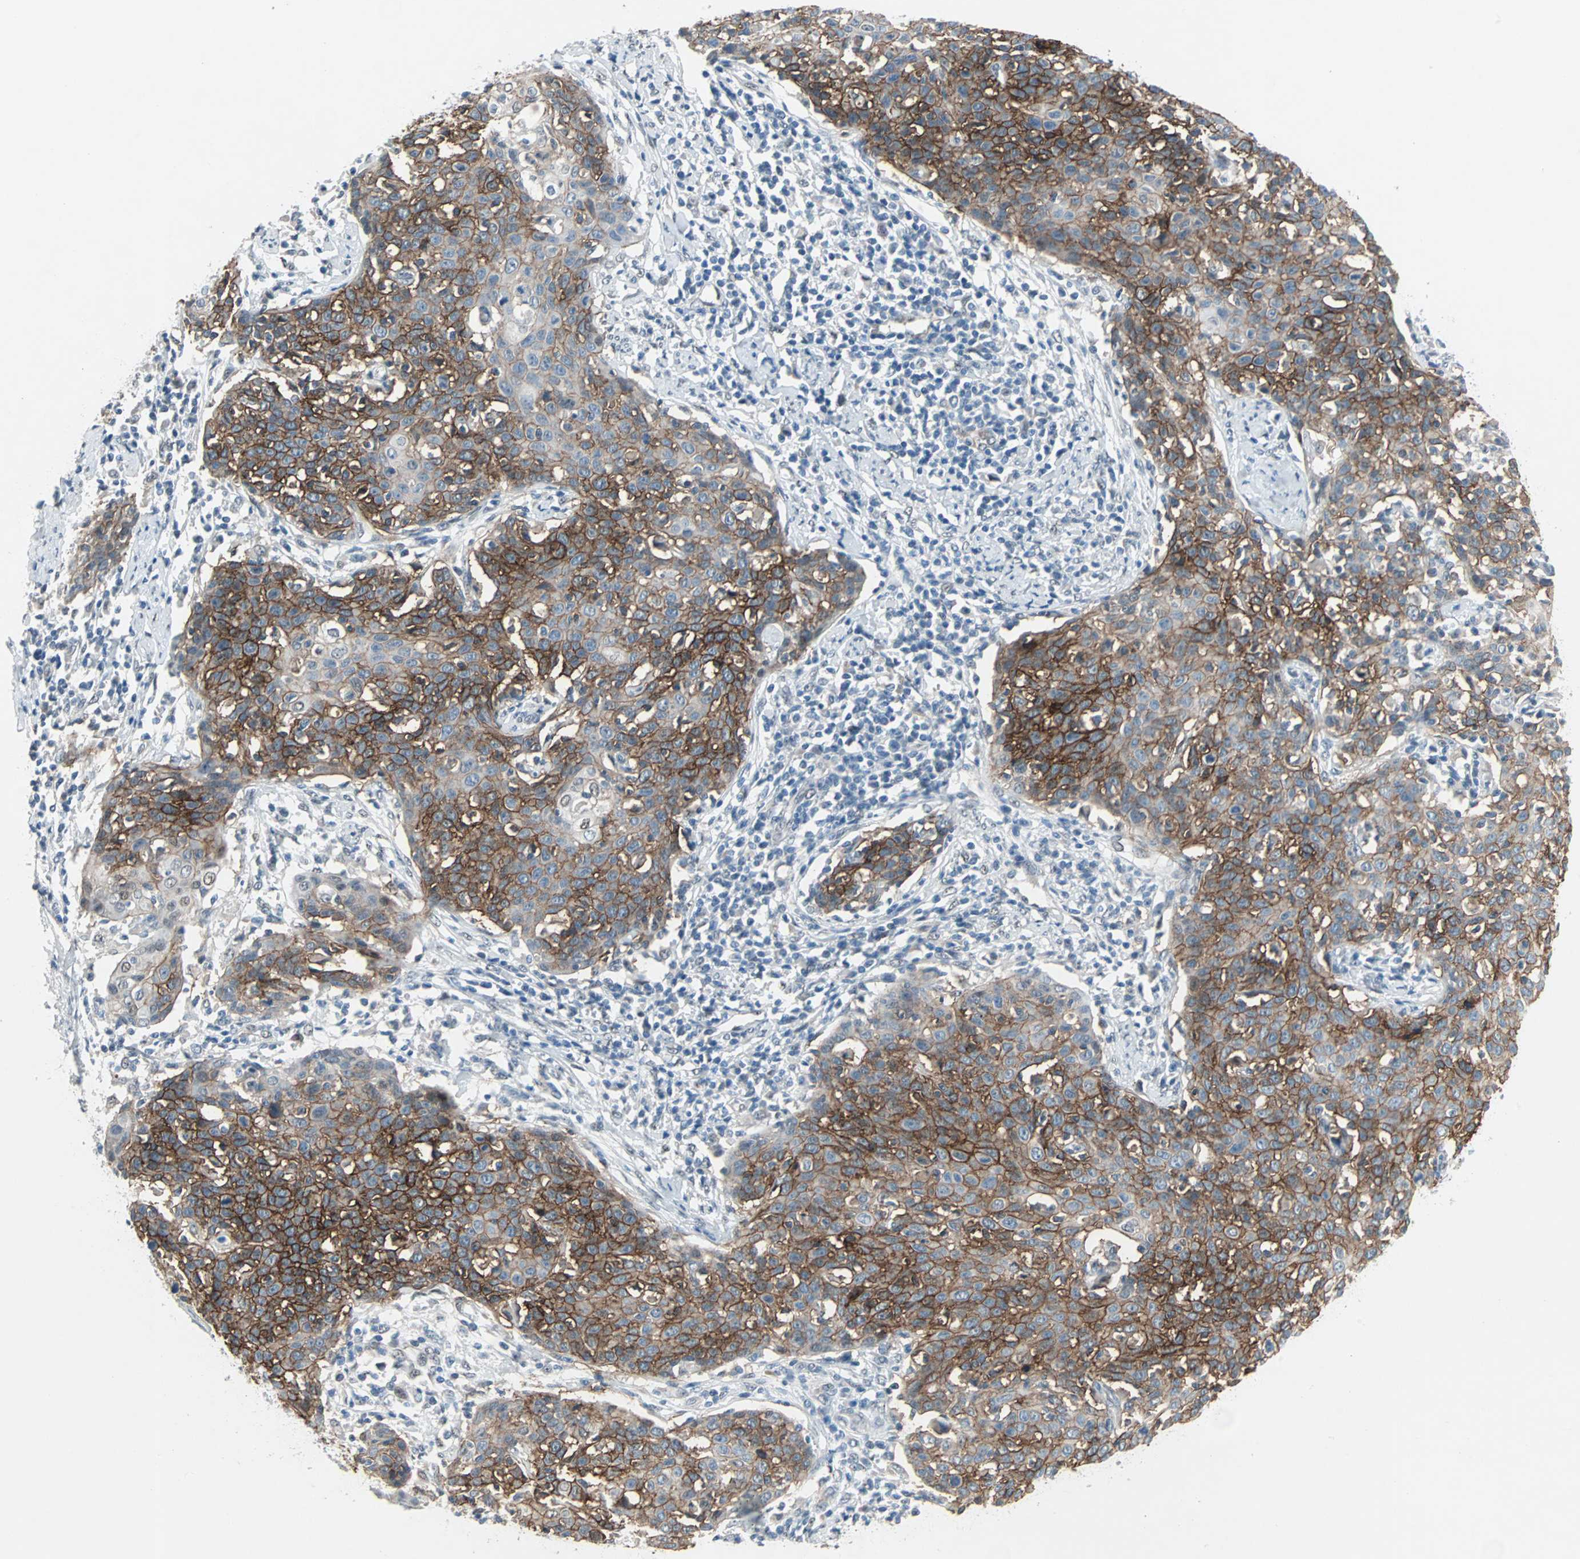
{"staining": {"intensity": "strong", "quantity": ">75%", "location": "cytoplasmic/membranous"}, "tissue": "cervical cancer", "cell_type": "Tumor cells", "image_type": "cancer", "snomed": [{"axis": "morphology", "description": "Squamous cell carcinoma, NOS"}, {"axis": "topography", "description": "Cervix"}], "caption": "Human cervical squamous cell carcinoma stained with a brown dye reveals strong cytoplasmic/membranous positive expression in about >75% of tumor cells.", "gene": "CAND2", "patient": {"sex": "female", "age": 38}}